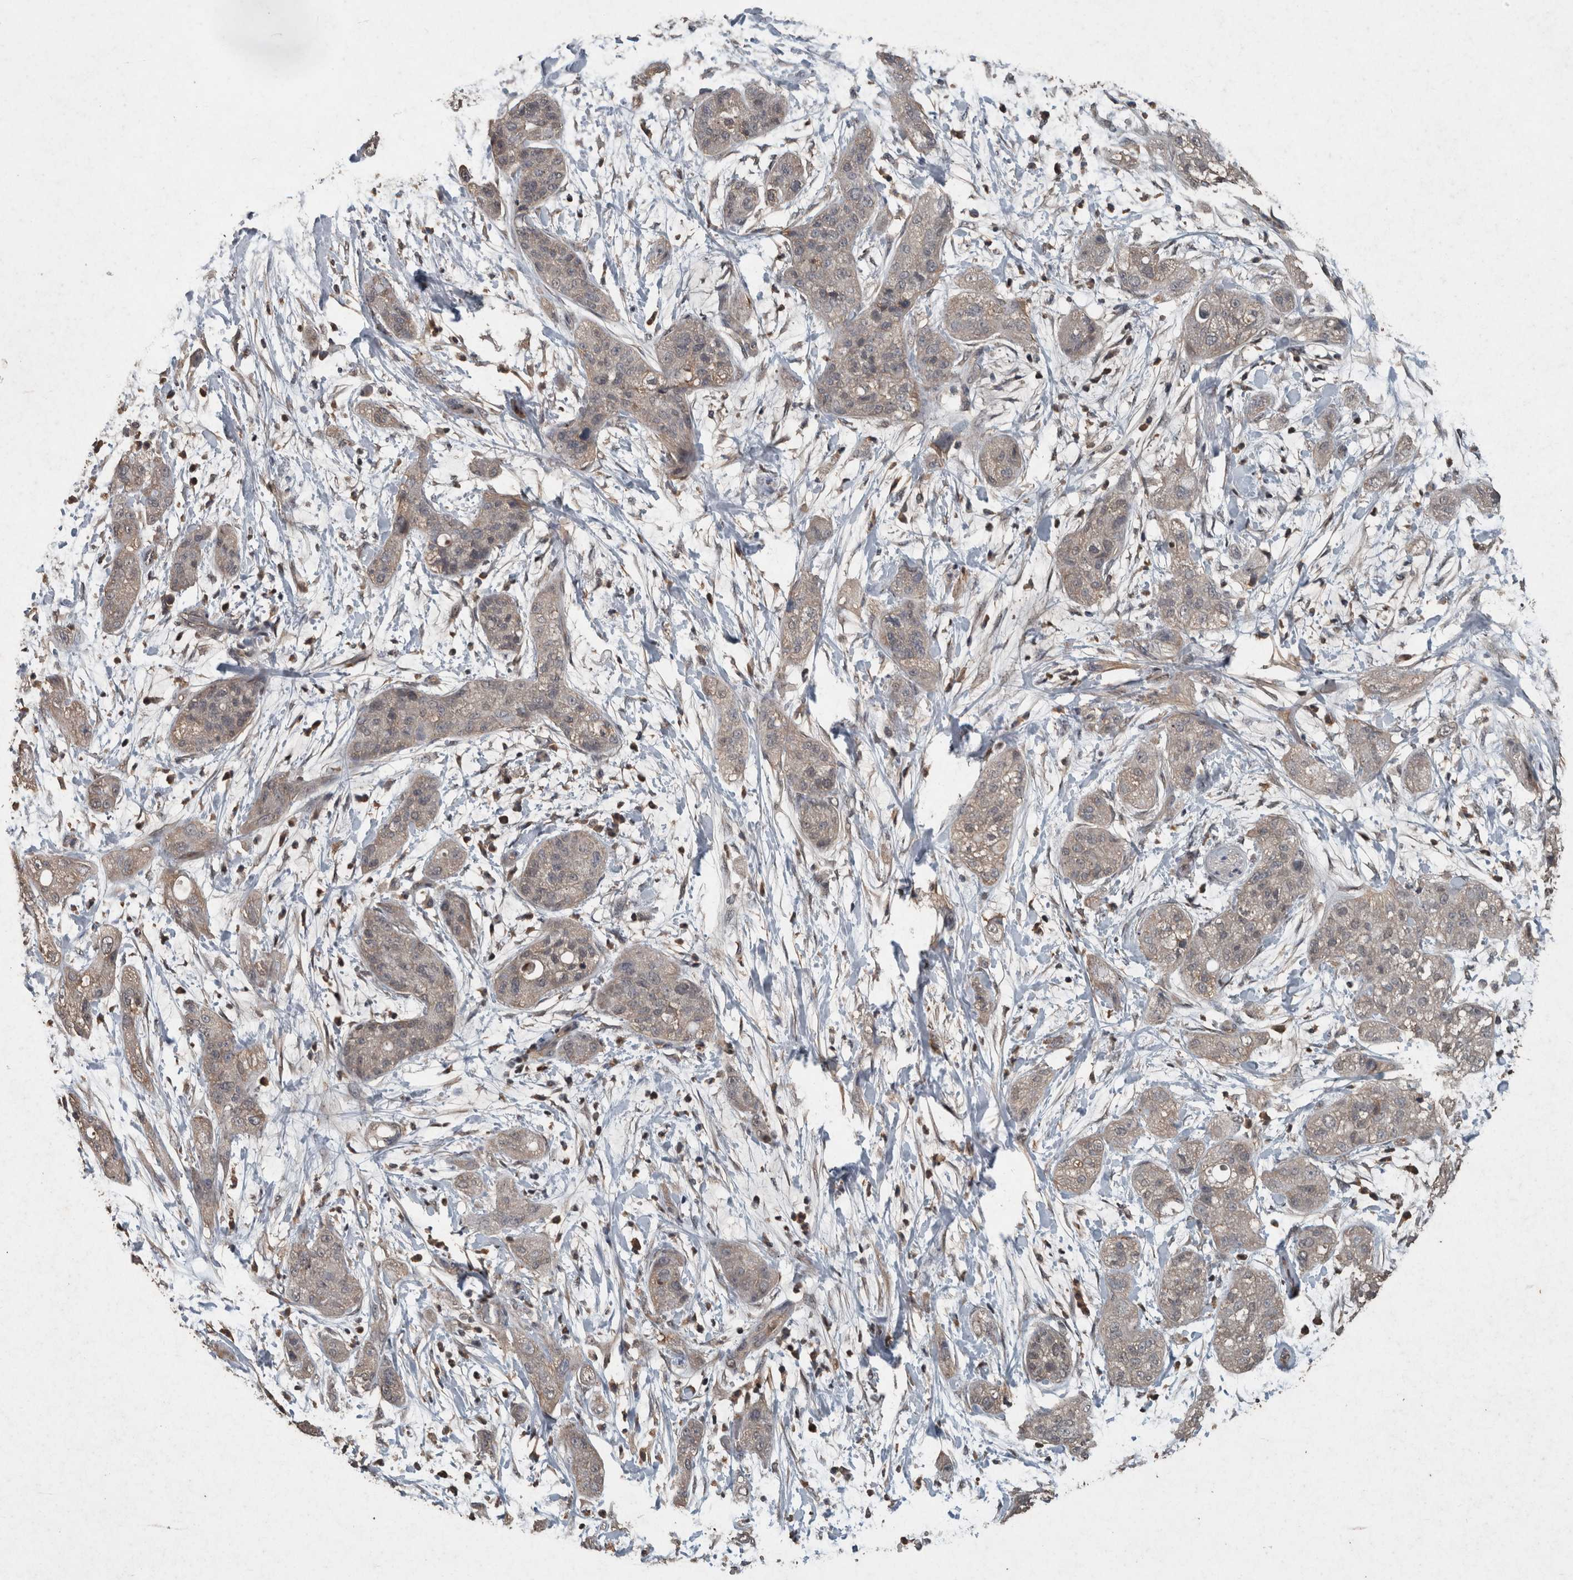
{"staining": {"intensity": "negative", "quantity": "none", "location": "none"}, "tissue": "pancreatic cancer", "cell_type": "Tumor cells", "image_type": "cancer", "snomed": [{"axis": "morphology", "description": "Adenocarcinoma, NOS"}, {"axis": "topography", "description": "Pancreas"}], "caption": "Pancreatic adenocarcinoma was stained to show a protein in brown. There is no significant staining in tumor cells.", "gene": "FGFRL1", "patient": {"sex": "female", "age": 78}}